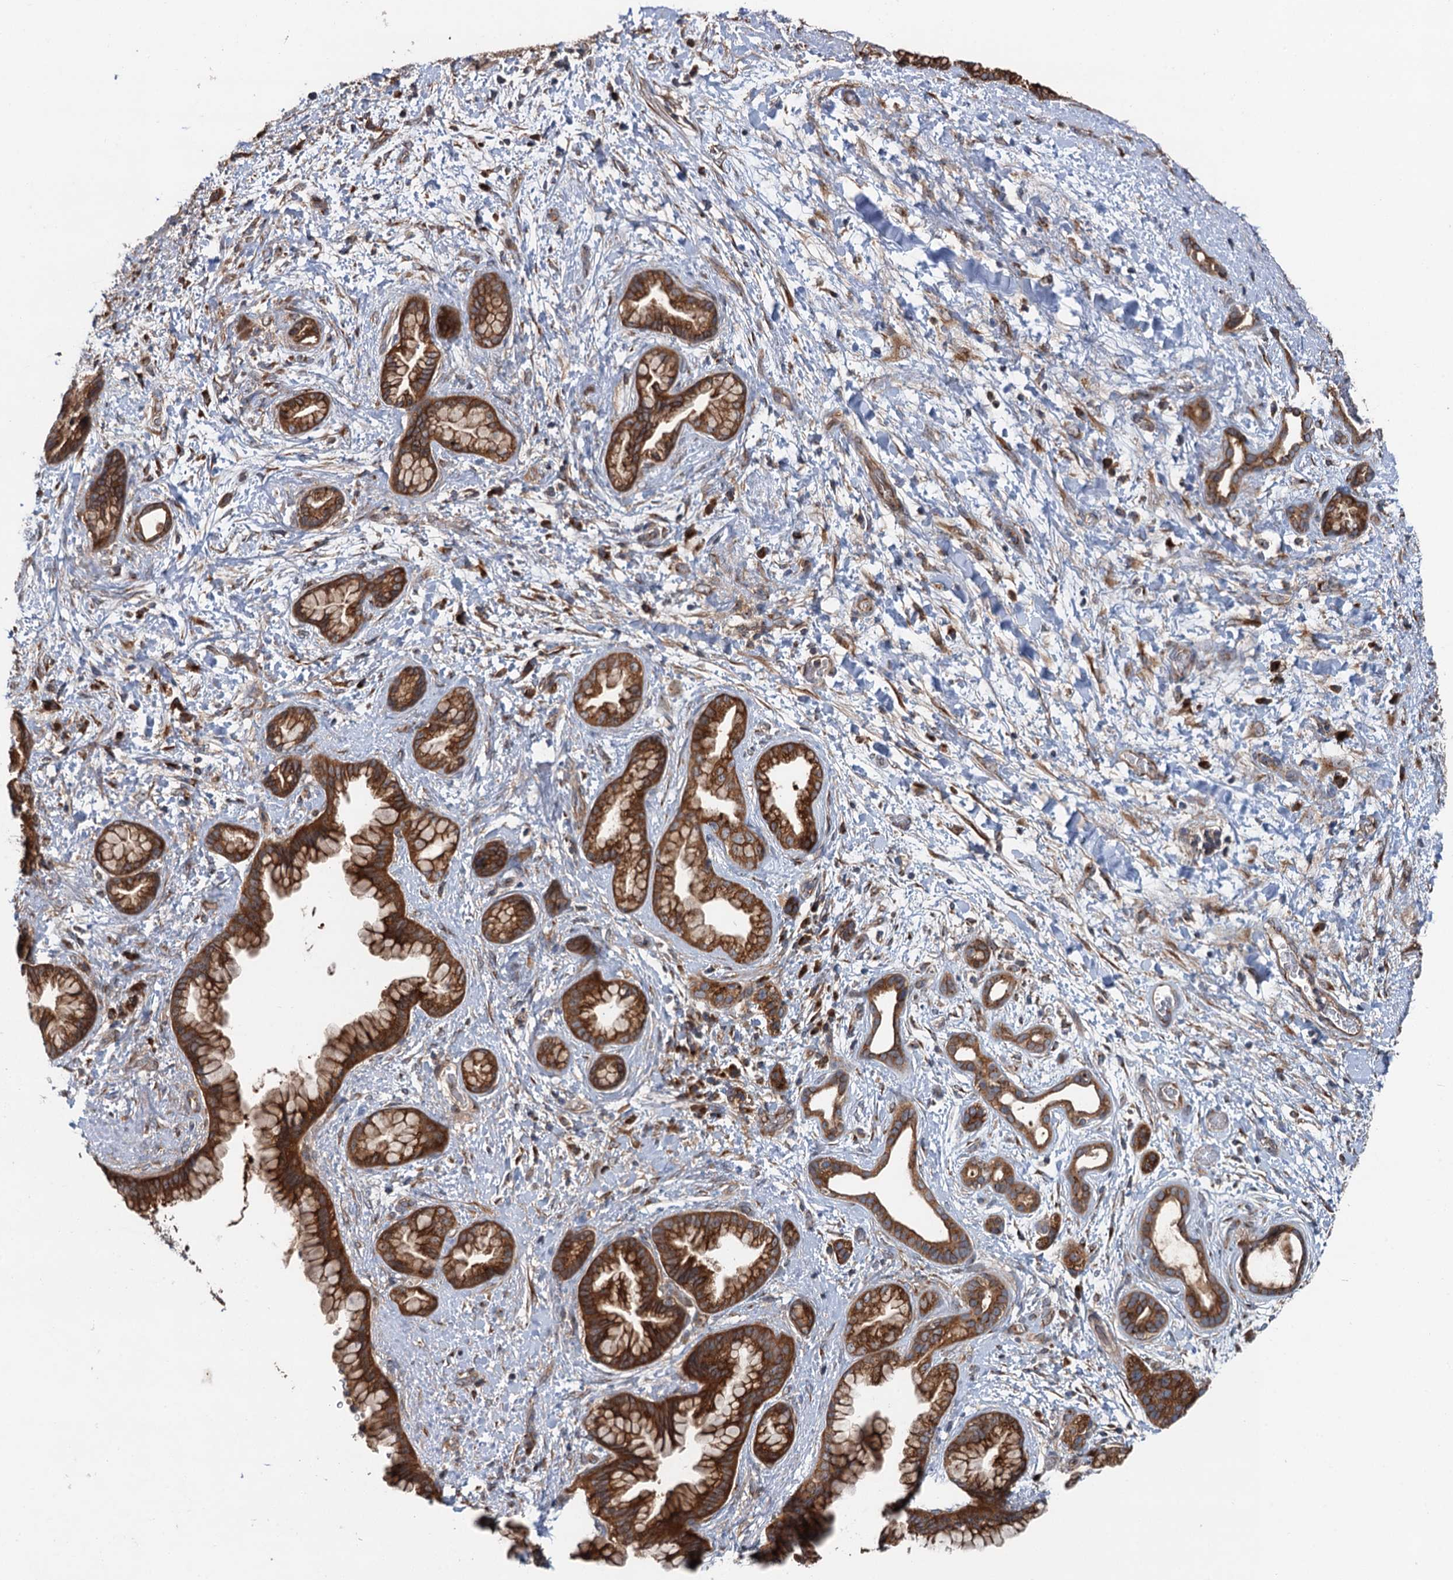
{"staining": {"intensity": "strong", "quantity": ">75%", "location": "cytoplasmic/membranous"}, "tissue": "pancreatic cancer", "cell_type": "Tumor cells", "image_type": "cancer", "snomed": [{"axis": "morphology", "description": "Adenocarcinoma, NOS"}, {"axis": "topography", "description": "Pancreas"}], "caption": "DAB (3,3'-diaminobenzidine) immunohistochemical staining of human pancreatic cancer demonstrates strong cytoplasmic/membranous protein staining in about >75% of tumor cells. The protein of interest is stained brown, and the nuclei are stained in blue (DAB (3,3'-diaminobenzidine) IHC with brightfield microscopy, high magnification).", "gene": "COG3", "patient": {"sex": "female", "age": 78}}